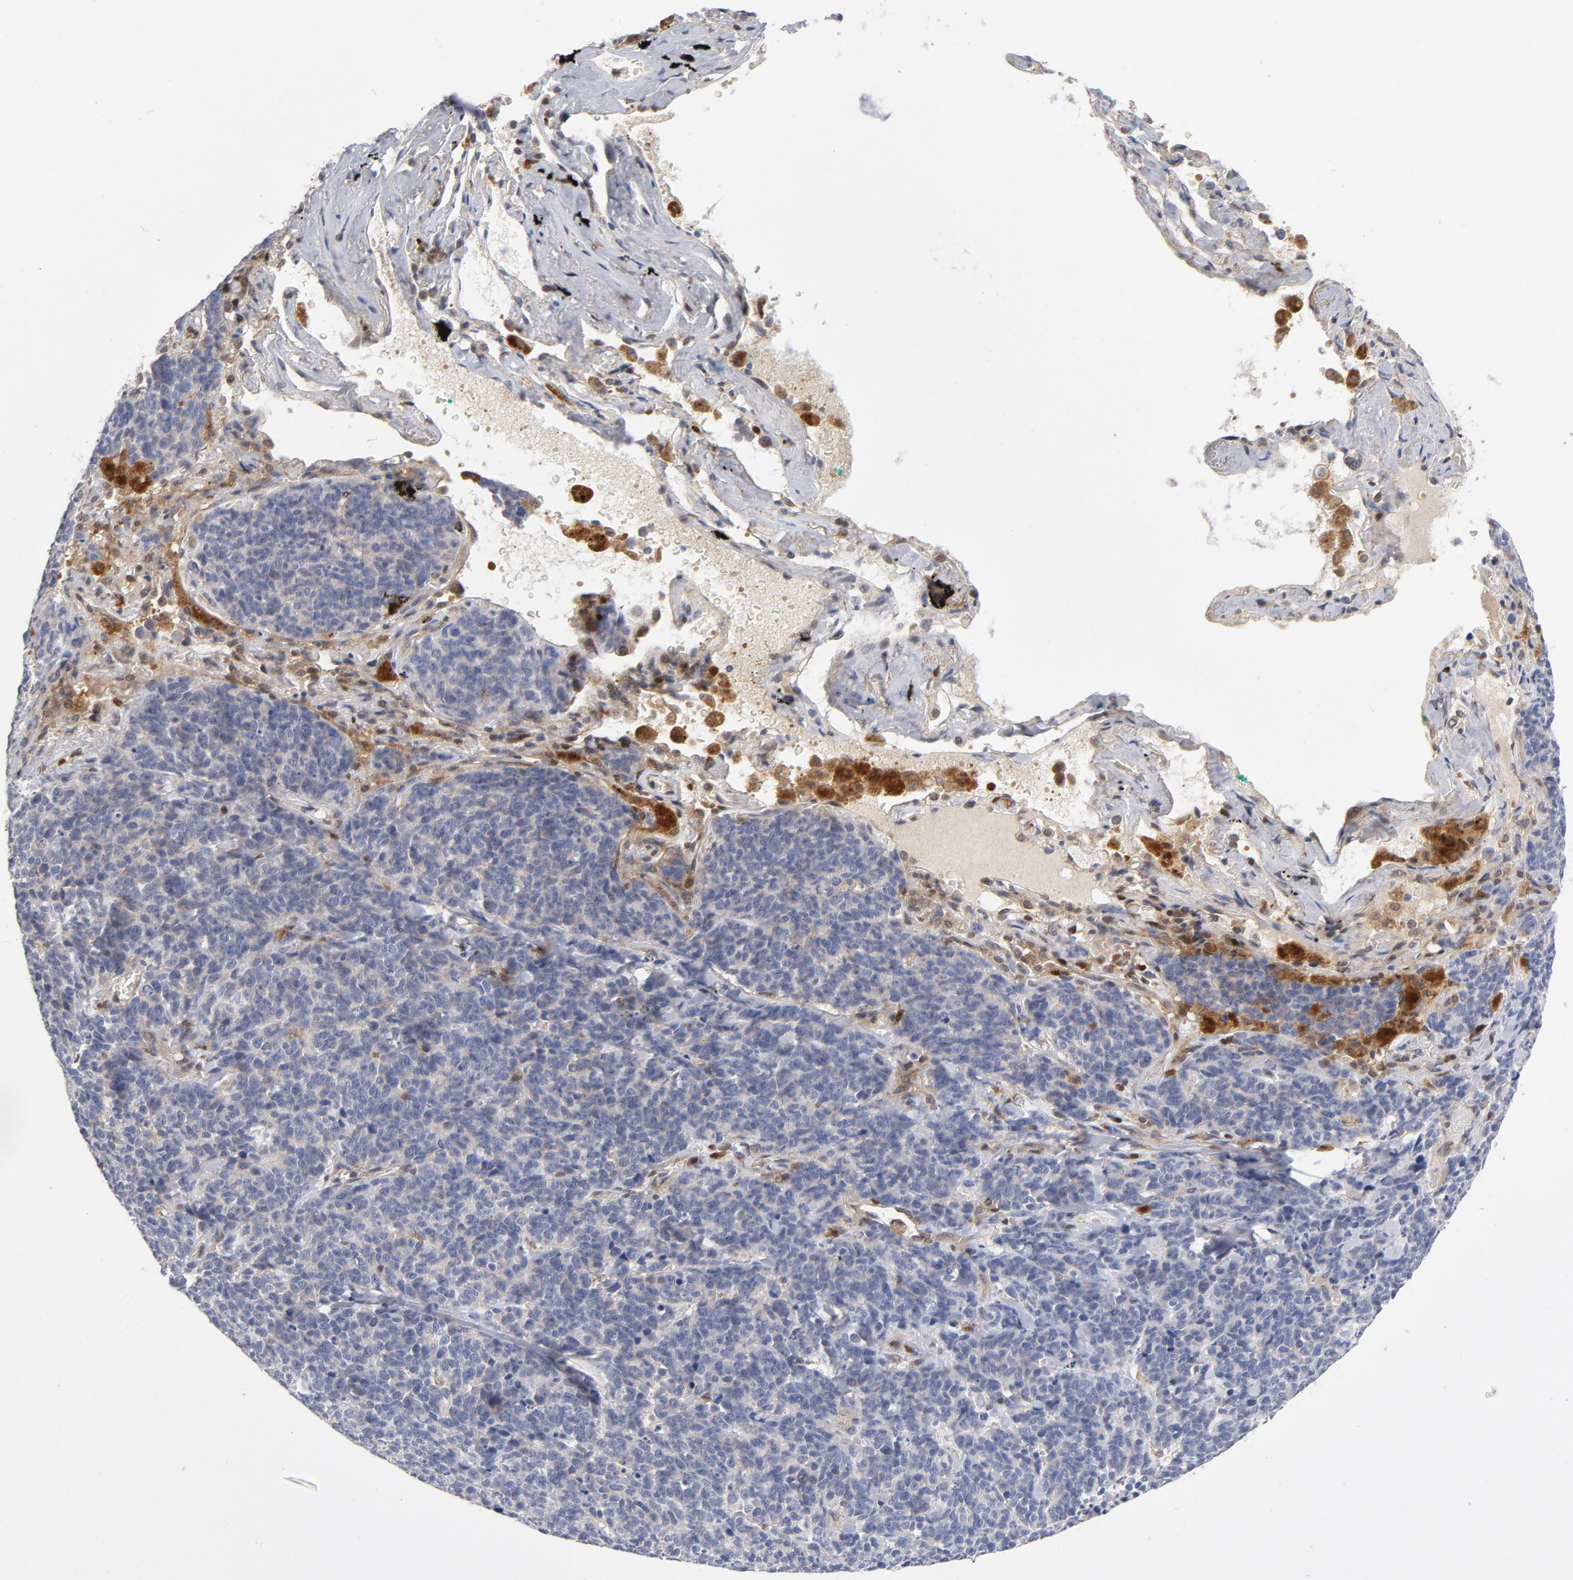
{"staining": {"intensity": "negative", "quantity": "none", "location": "none"}, "tissue": "lung cancer", "cell_type": "Tumor cells", "image_type": "cancer", "snomed": [{"axis": "morphology", "description": "Neoplasm, malignant, NOS"}, {"axis": "topography", "description": "Lung"}], "caption": "Tumor cells are negative for protein expression in human malignant neoplasm (lung).", "gene": "TRADD", "patient": {"sex": "female", "age": 58}}